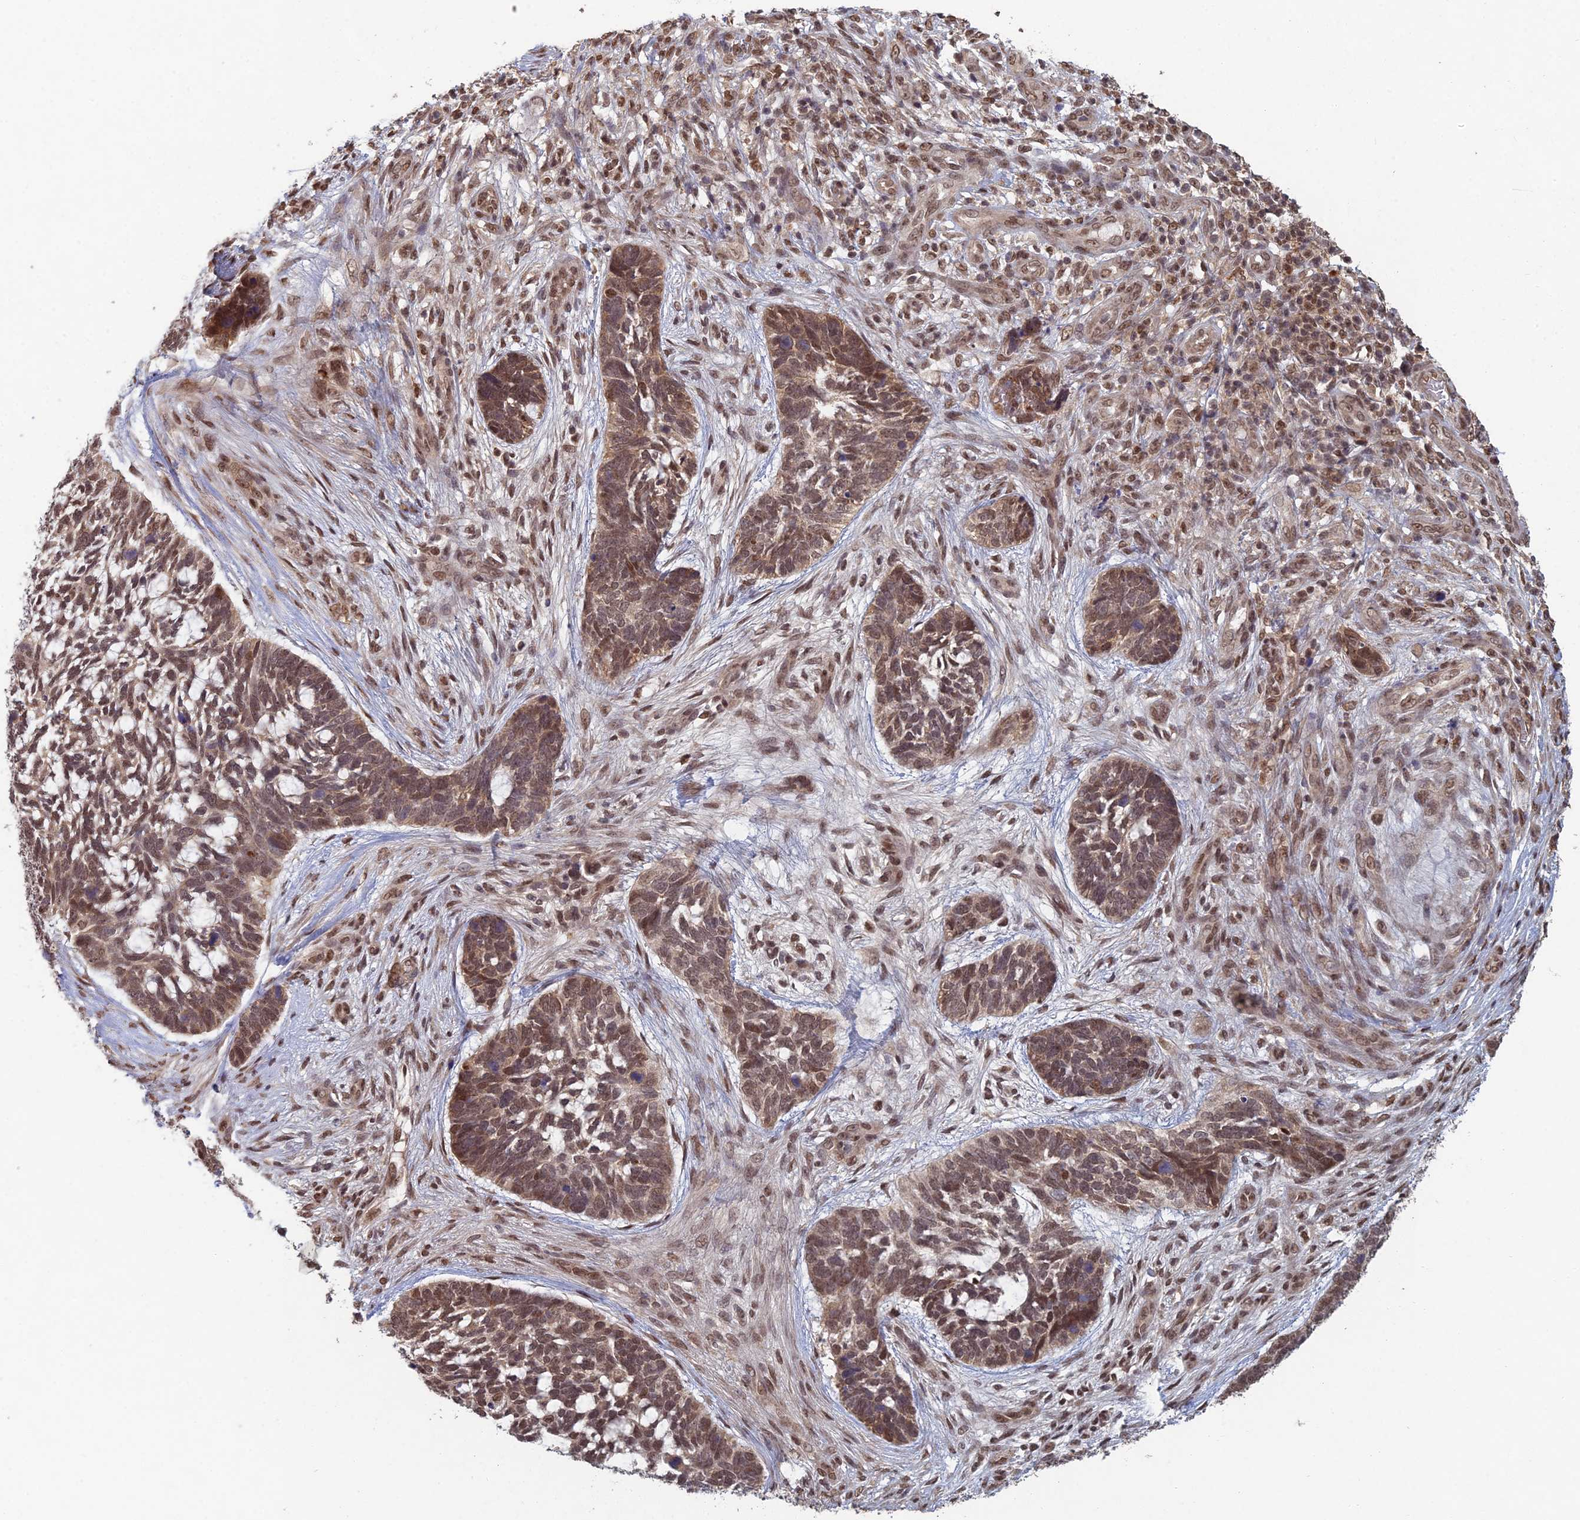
{"staining": {"intensity": "moderate", "quantity": ">75%", "location": "cytoplasmic/membranous,nuclear"}, "tissue": "skin cancer", "cell_type": "Tumor cells", "image_type": "cancer", "snomed": [{"axis": "morphology", "description": "Basal cell carcinoma"}, {"axis": "topography", "description": "Skin"}], "caption": "The image reveals staining of skin cancer (basal cell carcinoma), revealing moderate cytoplasmic/membranous and nuclear protein staining (brown color) within tumor cells.", "gene": "RANBP3", "patient": {"sex": "male", "age": 88}}